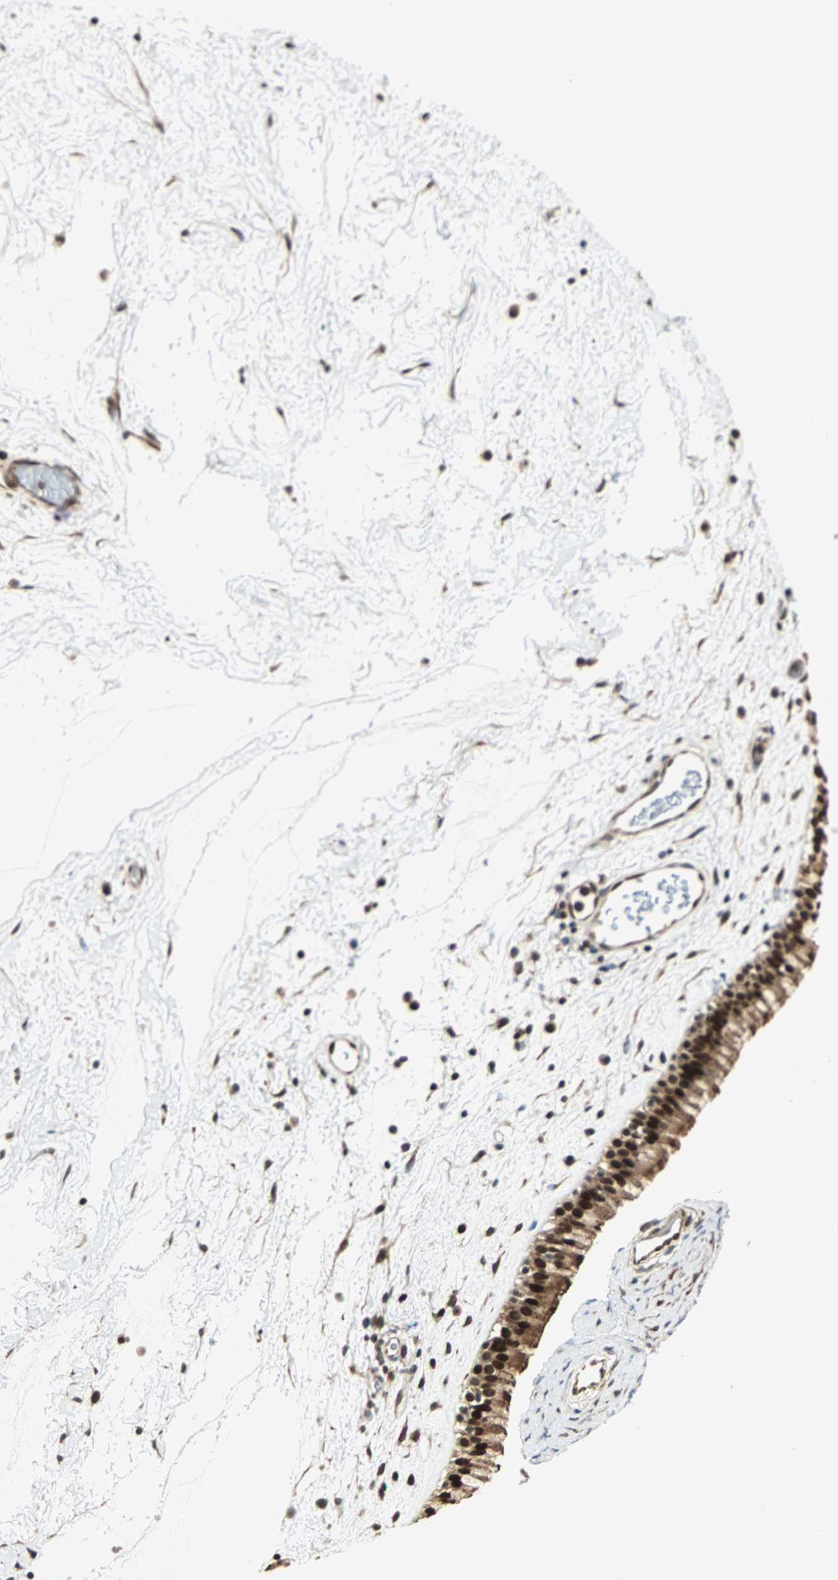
{"staining": {"intensity": "moderate", "quantity": ">75%", "location": "nuclear"}, "tissue": "nasopharynx", "cell_type": "Respiratory epithelial cells", "image_type": "normal", "snomed": [{"axis": "morphology", "description": "Normal tissue, NOS"}, {"axis": "morphology", "description": "Inflammation, NOS"}, {"axis": "topography", "description": "Nasopharynx"}], "caption": "Immunohistochemistry histopathology image of benign nasopharynx: nasopharynx stained using immunohistochemistry shows medium levels of moderate protein expression localized specifically in the nuclear of respiratory epithelial cells, appearing as a nuclear brown color.", "gene": "ZBED9", "patient": {"sex": "male", "age": 48}}